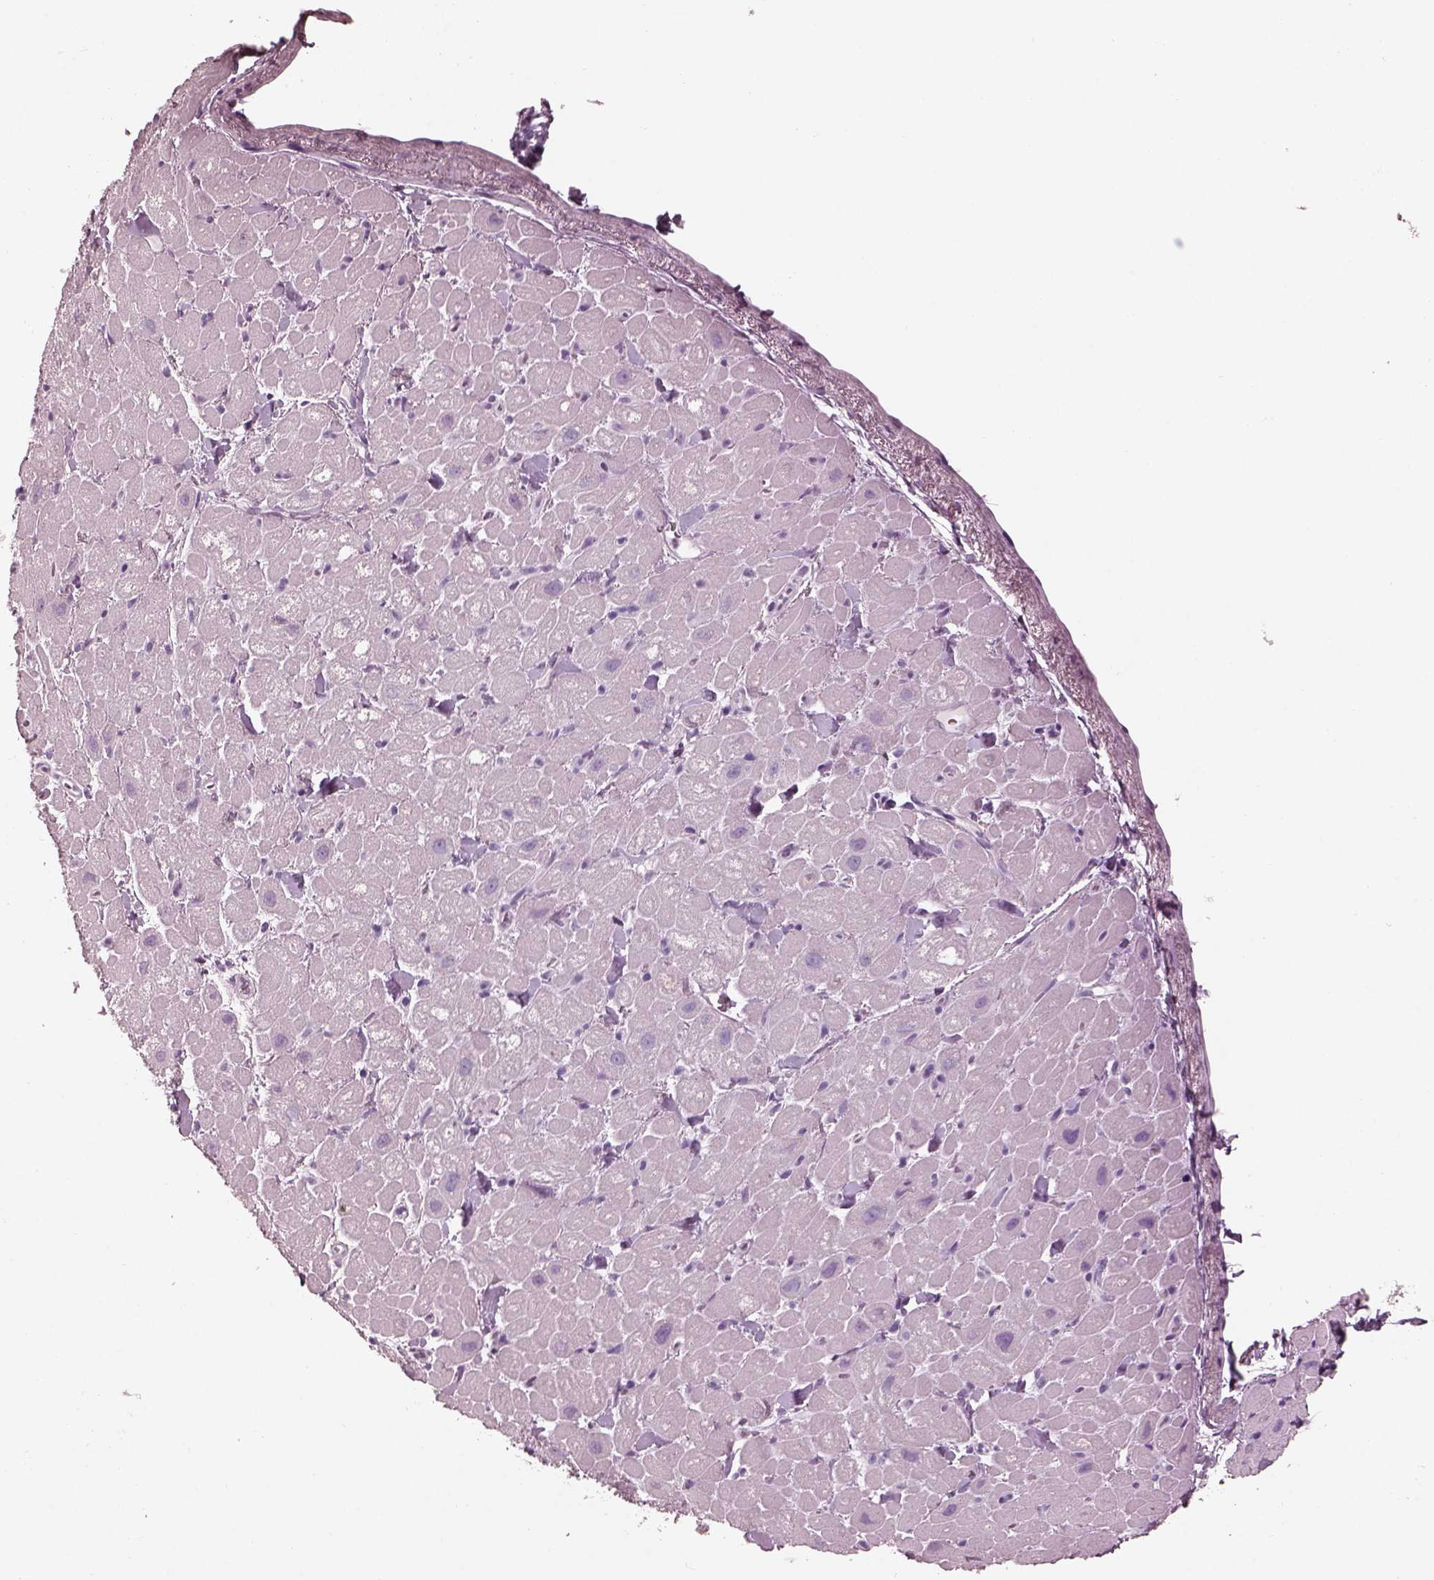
{"staining": {"intensity": "negative", "quantity": "none", "location": "none"}, "tissue": "heart muscle", "cell_type": "Cardiomyocytes", "image_type": "normal", "snomed": [{"axis": "morphology", "description": "Normal tissue, NOS"}, {"axis": "topography", "description": "Heart"}], "caption": "DAB (3,3'-diaminobenzidine) immunohistochemical staining of normal human heart muscle demonstrates no significant positivity in cardiomyocytes. The staining was performed using DAB to visualize the protein expression in brown, while the nuclei were stained in blue with hematoxylin (Magnification: 20x).", "gene": "FABP9", "patient": {"sex": "male", "age": 60}}